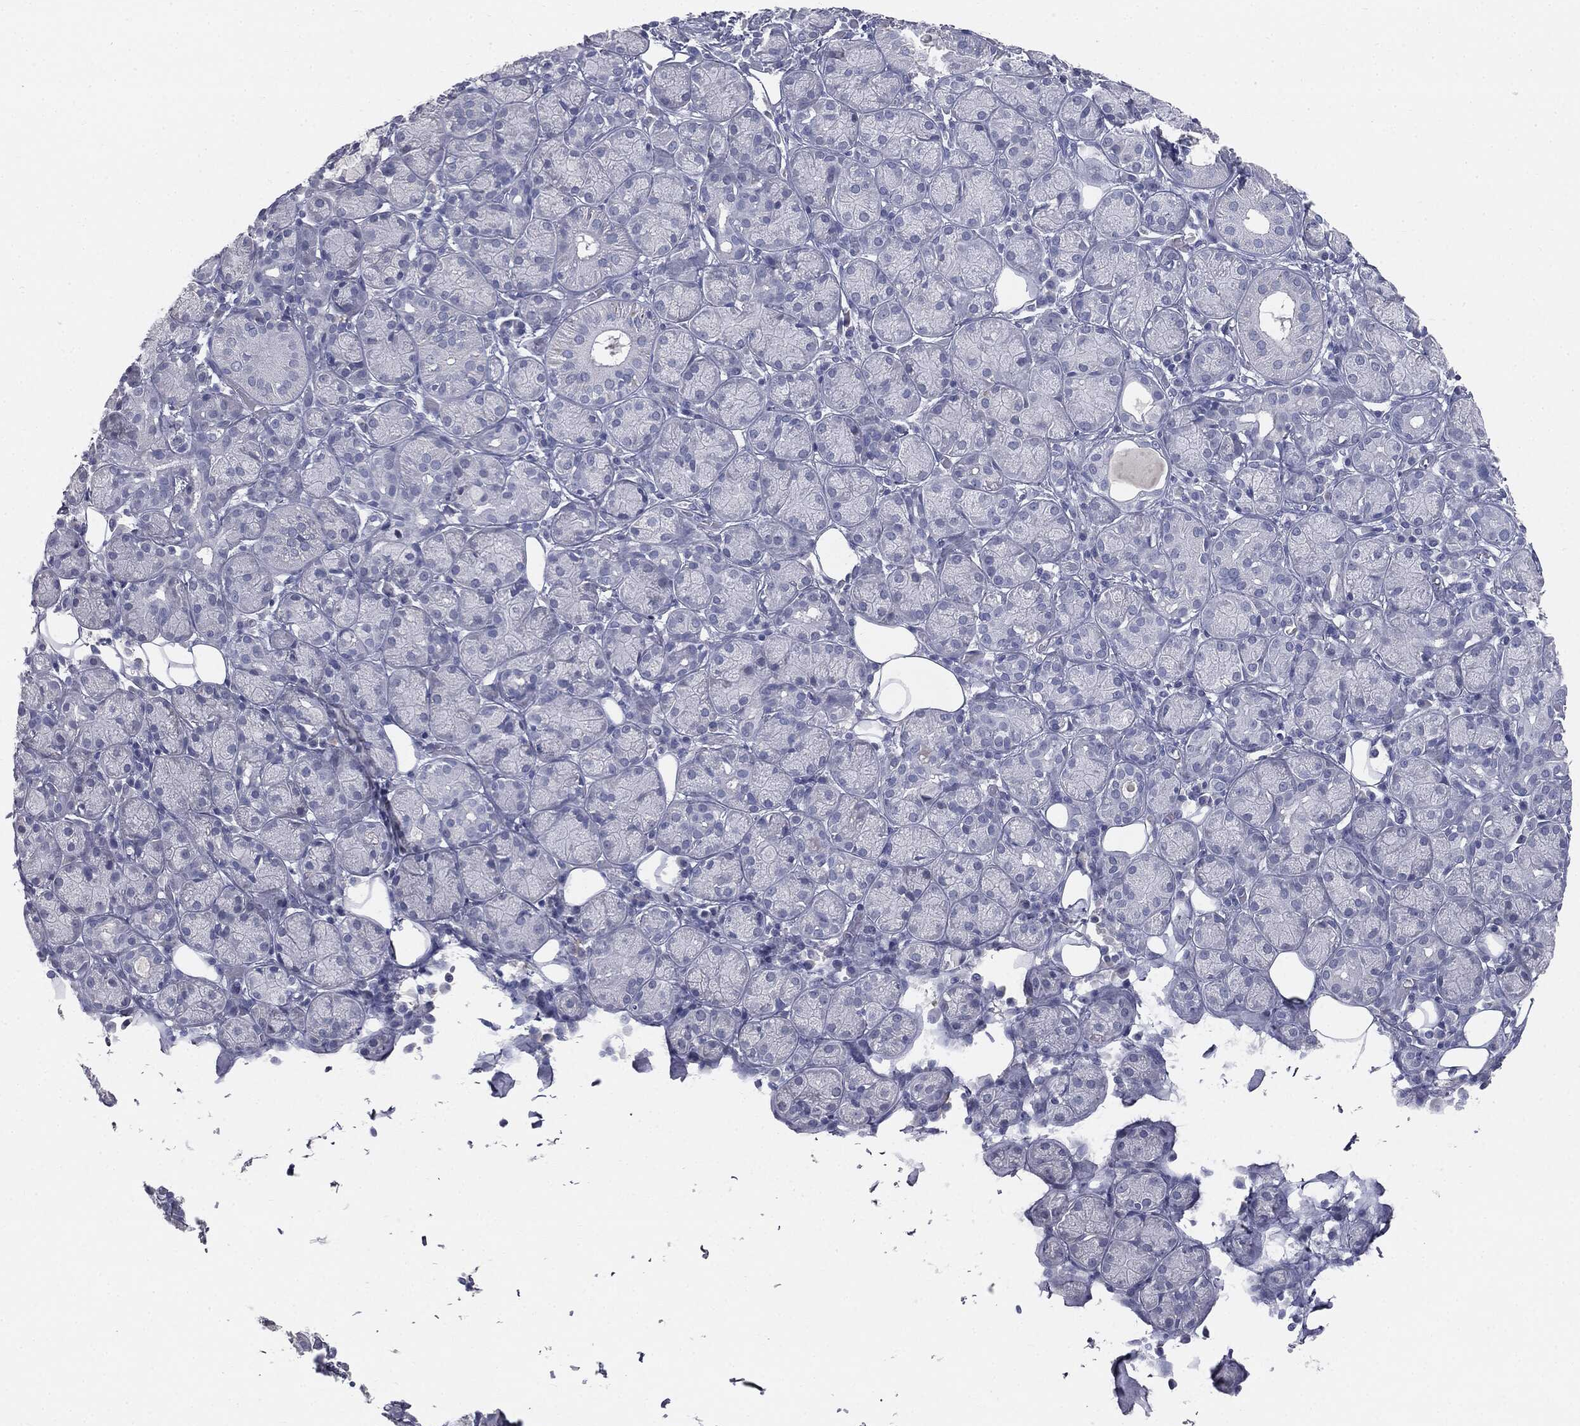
{"staining": {"intensity": "negative", "quantity": "none", "location": "none"}, "tissue": "salivary gland", "cell_type": "Glandular cells", "image_type": "normal", "snomed": [{"axis": "morphology", "description": "Normal tissue, NOS"}, {"axis": "topography", "description": "Salivary gland"}], "caption": "The immunohistochemistry (IHC) photomicrograph has no significant expression in glandular cells of salivary gland. The staining is performed using DAB brown chromogen with nuclei counter-stained in using hematoxylin.", "gene": "MUC5AC", "patient": {"sex": "male", "age": 71}}